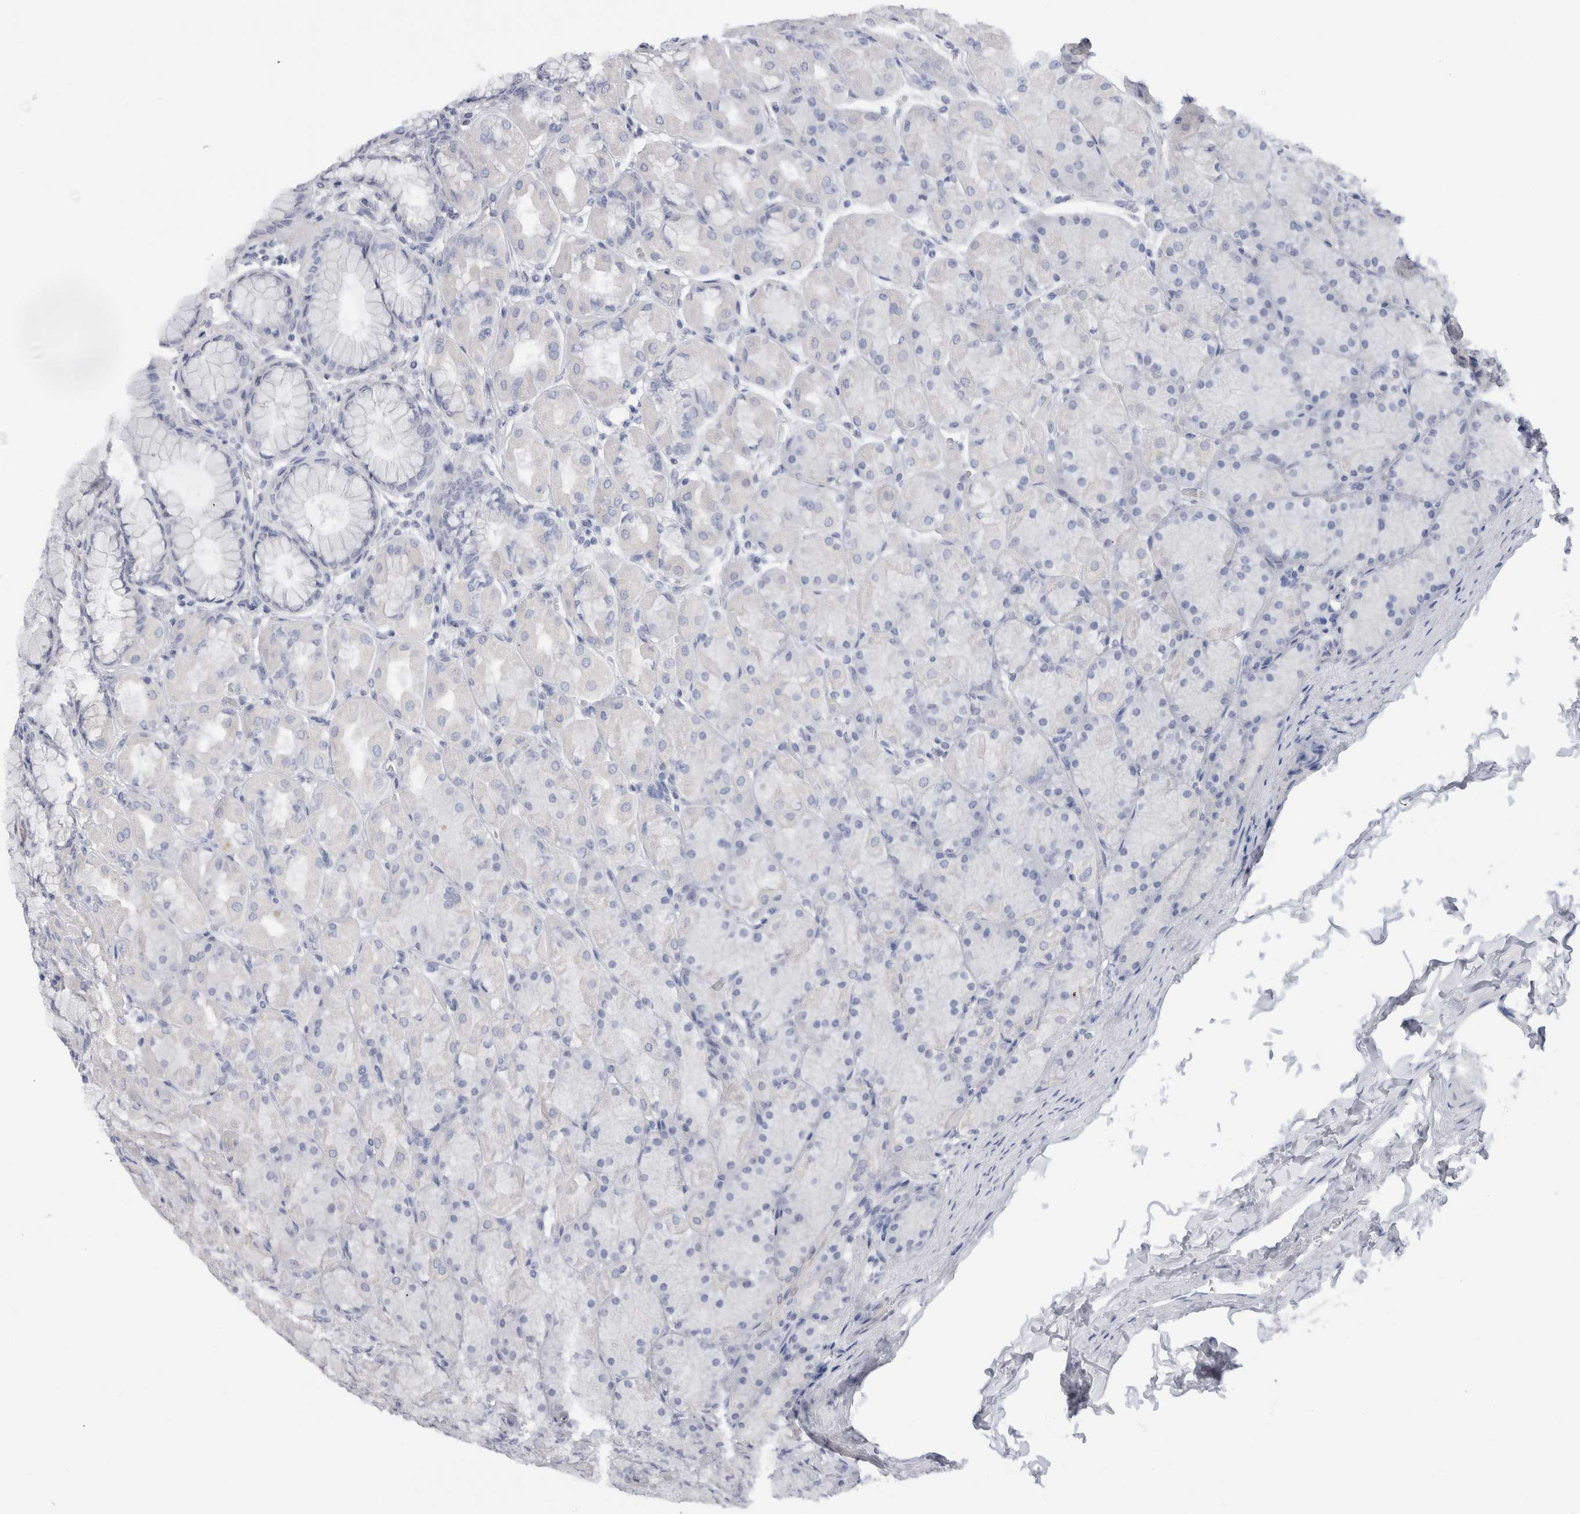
{"staining": {"intensity": "negative", "quantity": "none", "location": "none"}, "tissue": "stomach", "cell_type": "Glandular cells", "image_type": "normal", "snomed": [{"axis": "morphology", "description": "Normal tissue, NOS"}, {"axis": "topography", "description": "Stomach, upper"}], "caption": "IHC micrograph of normal stomach: stomach stained with DAB demonstrates no significant protein expression in glandular cells.", "gene": "C9orf50", "patient": {"sex": "female", "age": 56}}